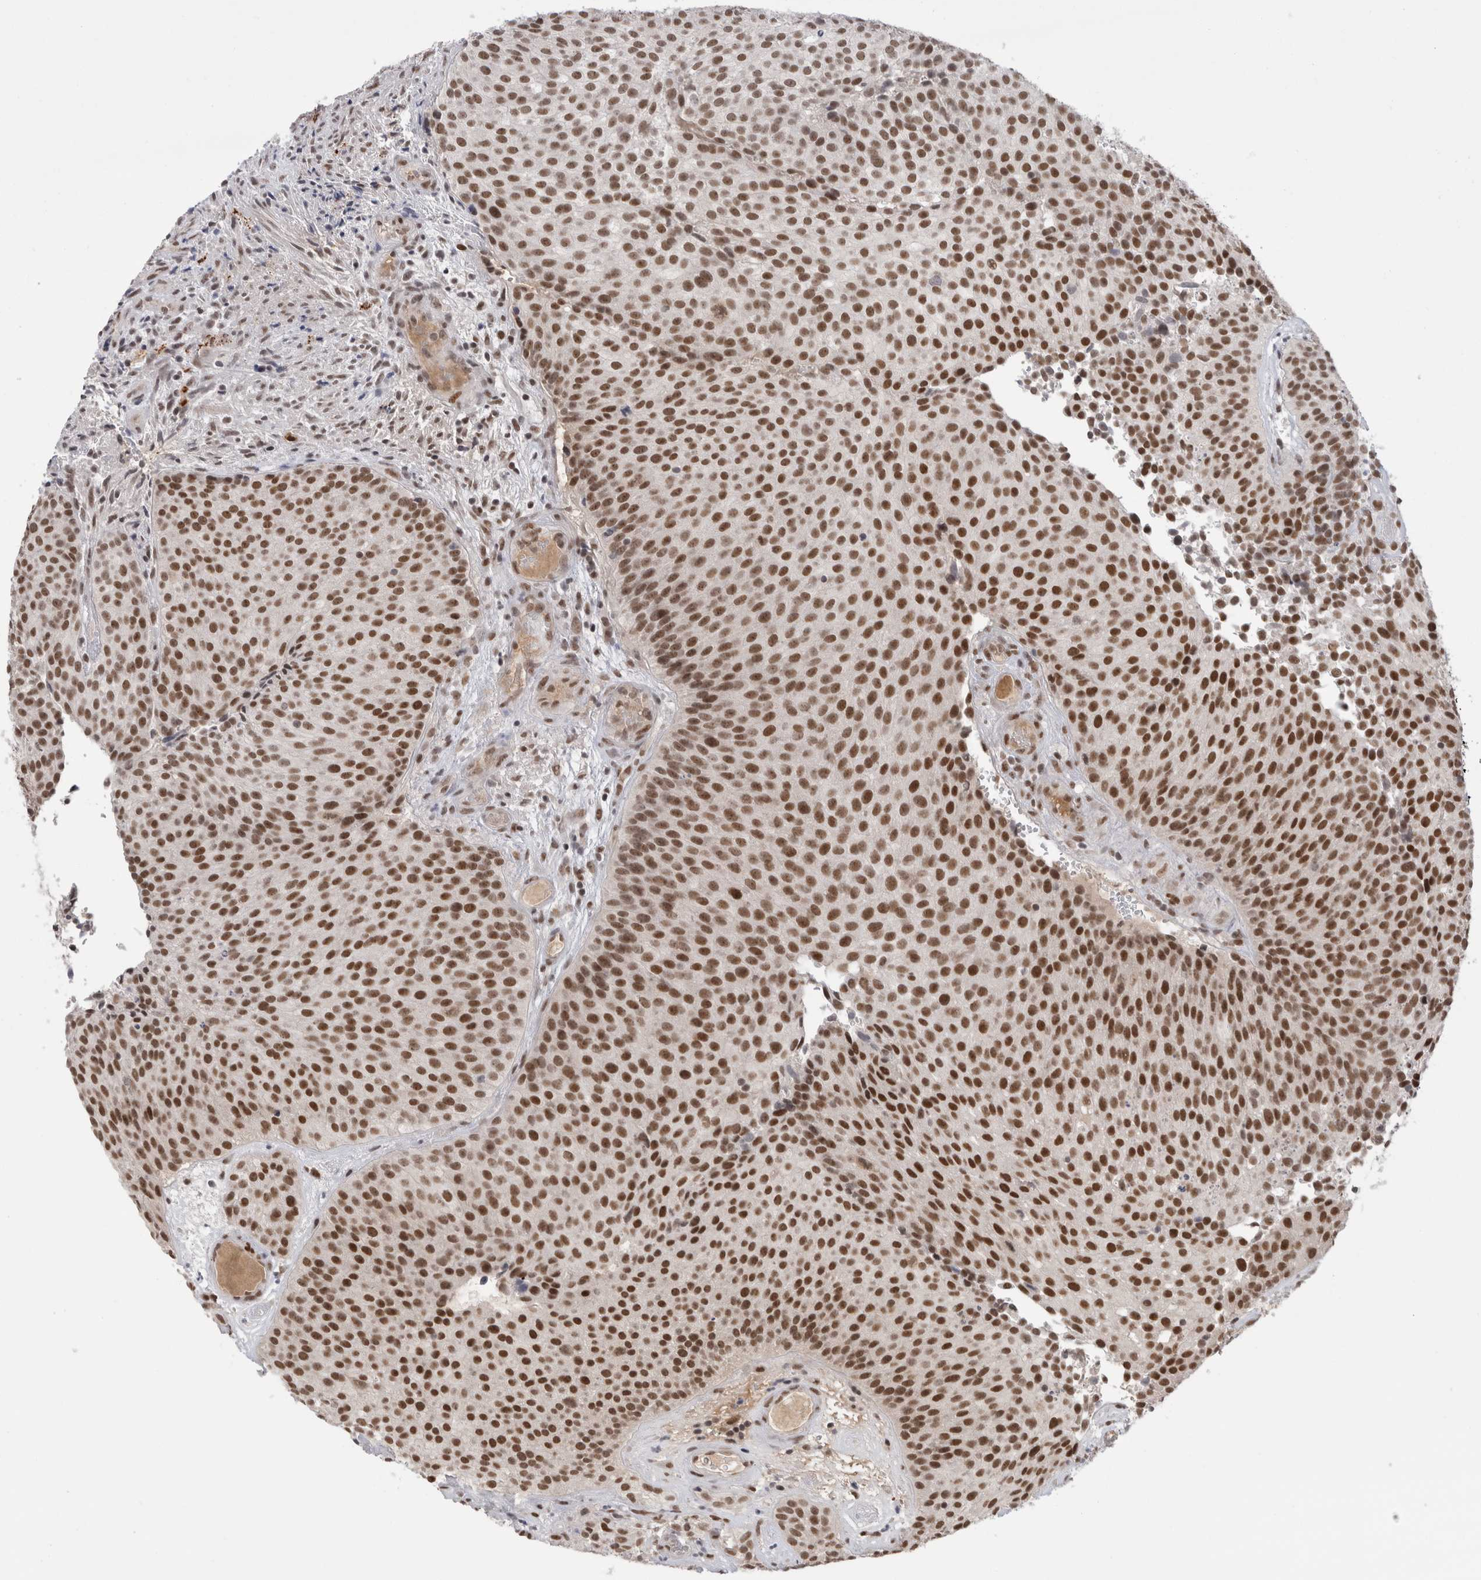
{"staining": {"intensity": "strong", "quantity": ">75%", "location": "nuclear"}, "tissue": "urothelial cancer", "cell_type": "Tumor cells", "image_type": "cancer", "snomed": [{"axis": "morphology", "description": "Urothelial carcinoma, Low grade"}, {"axis": "topography", "description": "Urinary bladder"}], "caption": "Tumor cells show high levels of strong nuclear expression in about >75% of cells in urothelial cancer.", "gene": "ZNF24", "patient": {"sex": "male", "age": 86}}